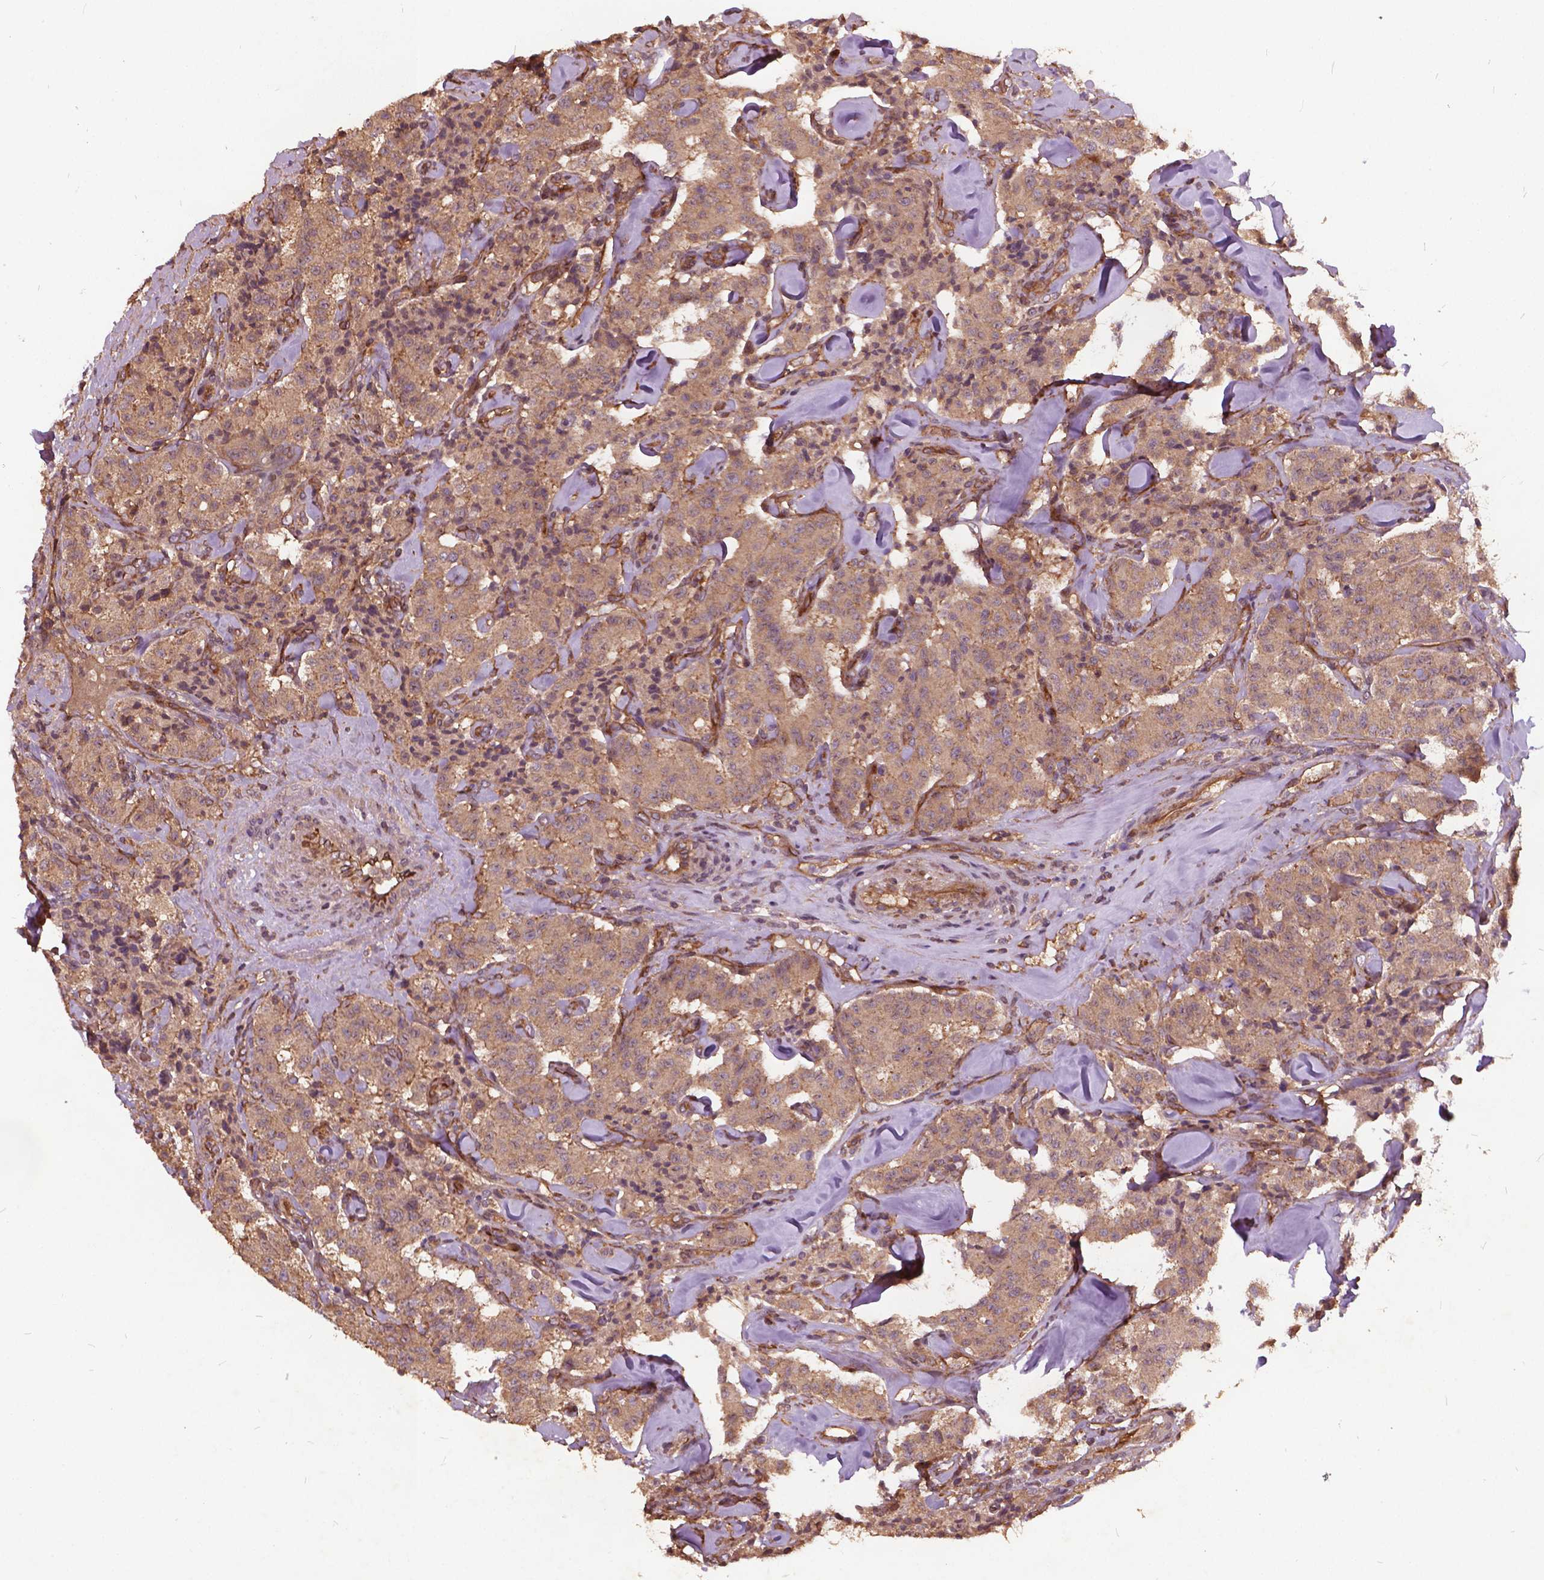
{"staining": {"intensity": "weak", "quantity": ">75%", "location": "cytoplasmic/membranous"}, "tissue": "carcinoid", "cell_type": "Tumor cells", "image_type": "cancer", "snomed": [{"axis": "morphology", "description": "Carcinoid, malignant, NOS"}, {"axis": "topography", "description": "Pancreas"}], "caption": "DAB (3,3'-diaminobenzidine) immunohistochemical staining of human carcinoid demonstrates weak cytoplasmic/membranous protein positivity in approximately >75% of tumor cells. Immunohistochemistry (ihc) stains the protein in brown and the nuclei are stained blue.", "gene": "UBXN2A", "patient": {"sex": "male", "age": 41}}